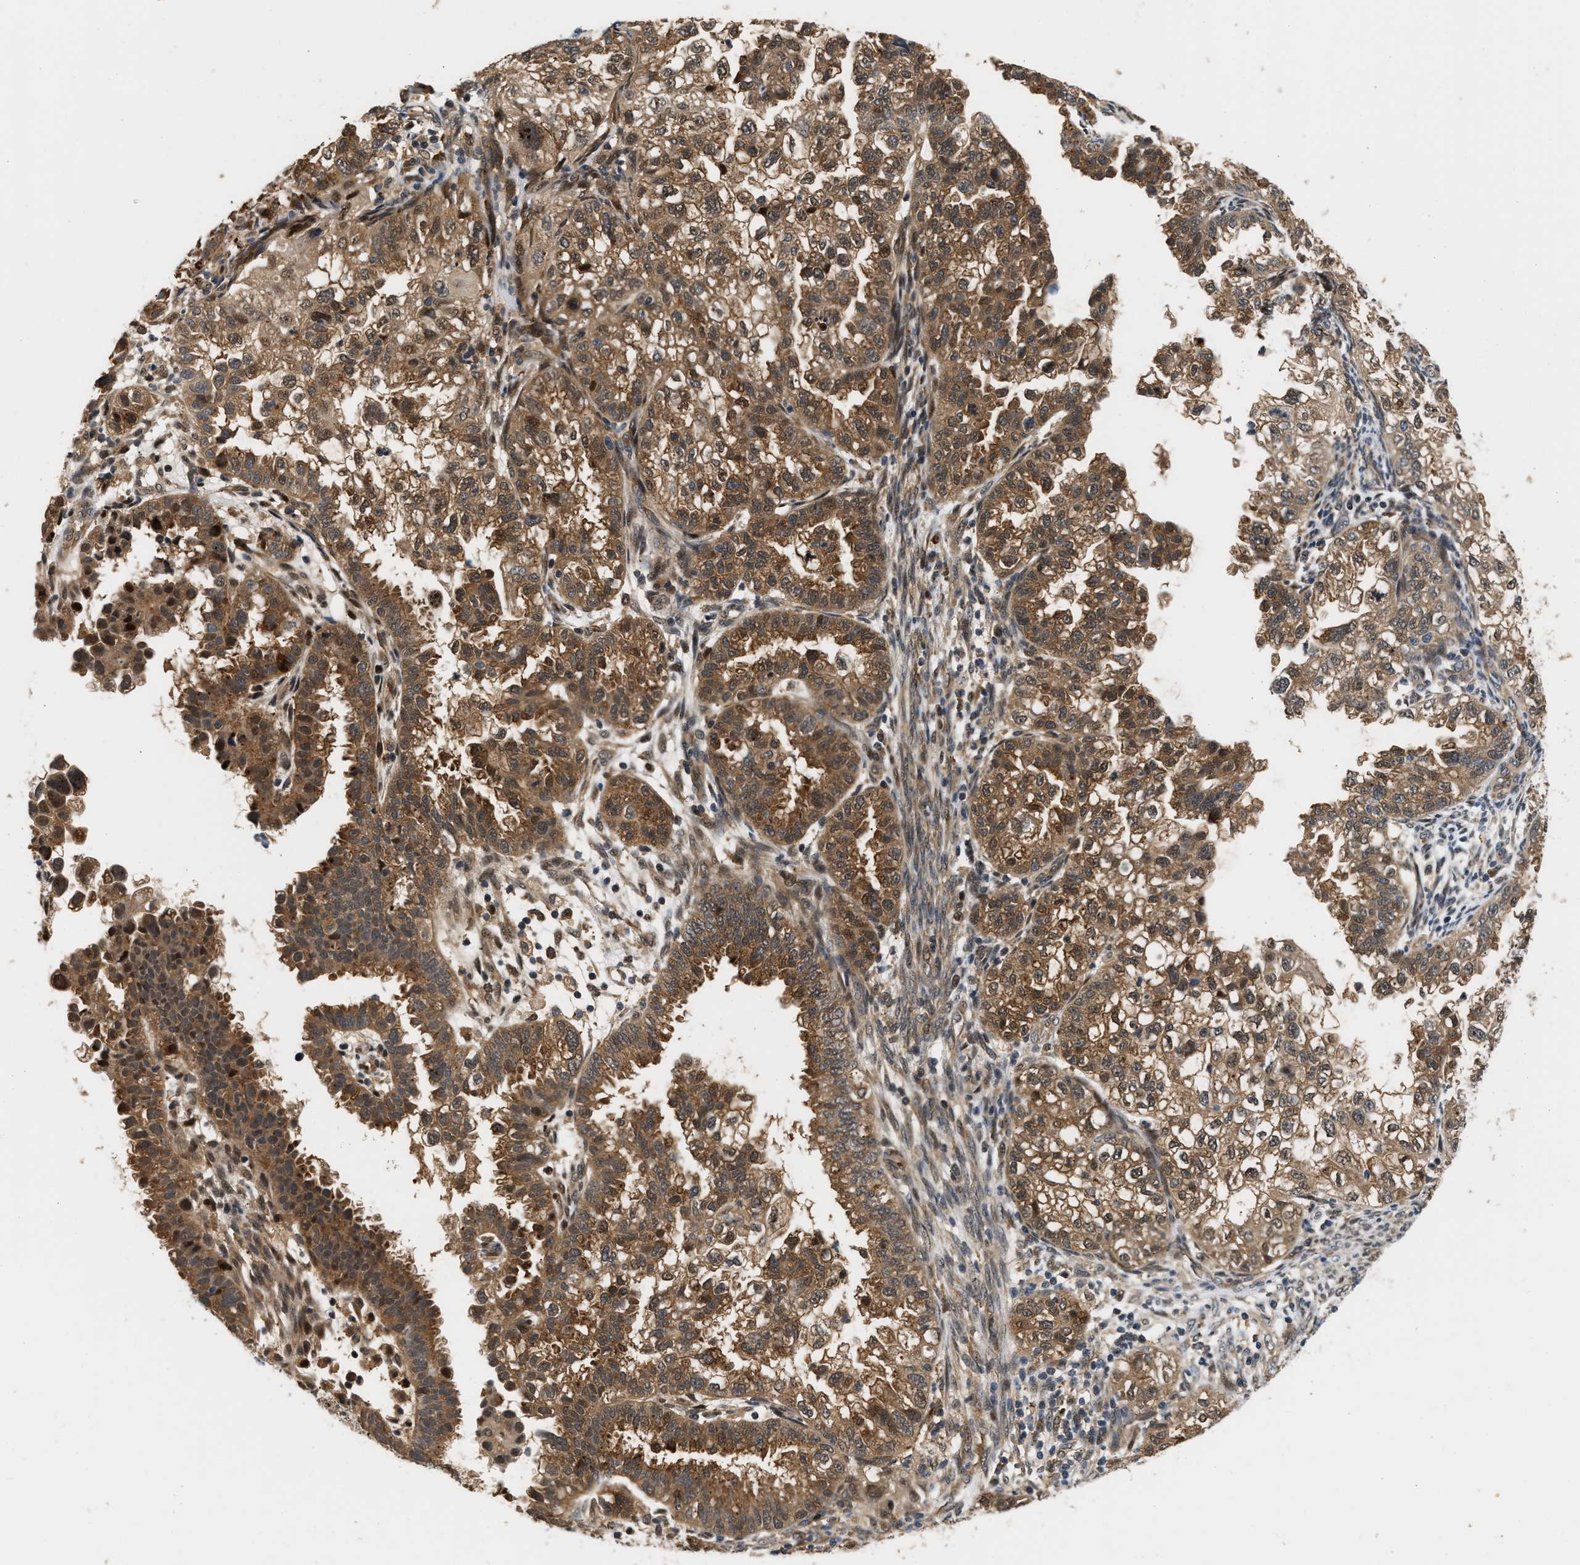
{"staining": {"intensity": "strong", "quantity": ">75%", "location": "cytoplasmic/membranous,nuclear"}, "tissue": "endometrial cancer", "cell_type": "Tumor cells", "image_type": "cancer", "snomed": [{"axis": "morphology", "description": "Adenocarcinoma, NOS"}, {"axis": "topography", "description": "Endometrium"}], "caption": "Strong cytoplasmic/membranous and nuclear expression is identified in approximately >75% of tumor cells in endometrial cancer (adenocarcinoma). The protein of interest is shown in brown color, while the nuclei are stained blue.", "gene": "LARP6", "patient": {"sex": "female", "age": 85}}